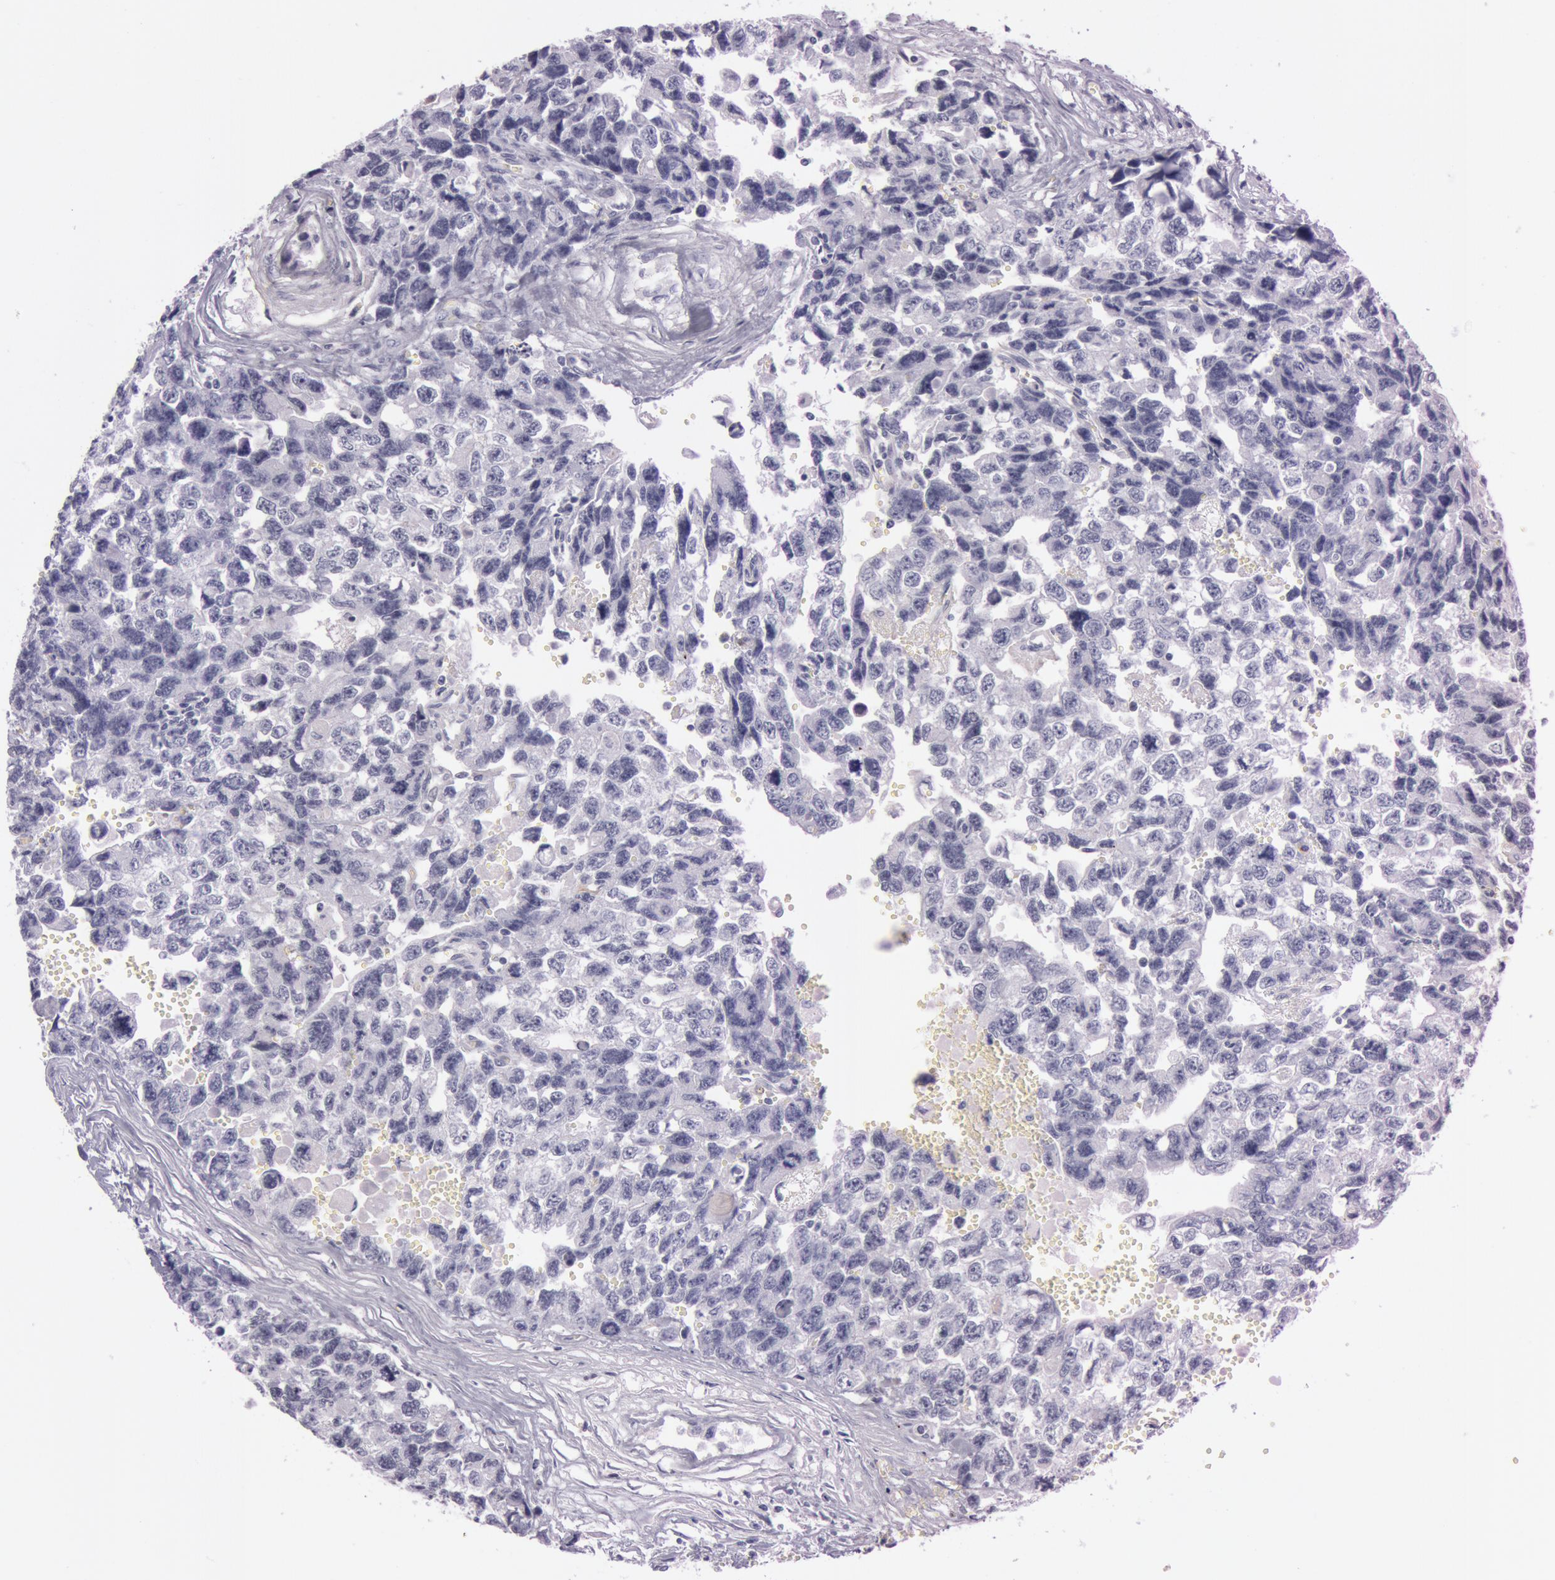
{"staining": {"intensity": "negative", "quantity": "none", "location": "none"}, "tissue": "testis cancer", "cell_type": "Tumor cells", "image_type": "cancer", "snomed": [{"axis": "morphology", "description": "Carcinoma, Embryonal, NOS"}, {"axis": "topography", "description": "Testis"}], "caption": "A histopathology image of embryonal carcinoma (testis) stained for a protein shows no brown staining in tumor cells. Brightfield microscopy of IHC stained with DAB (brown) and hematoxylin (blue), captured at high magnification.", "gene": "FOLH1", "patient": {"sex": "male", "age": 31}}